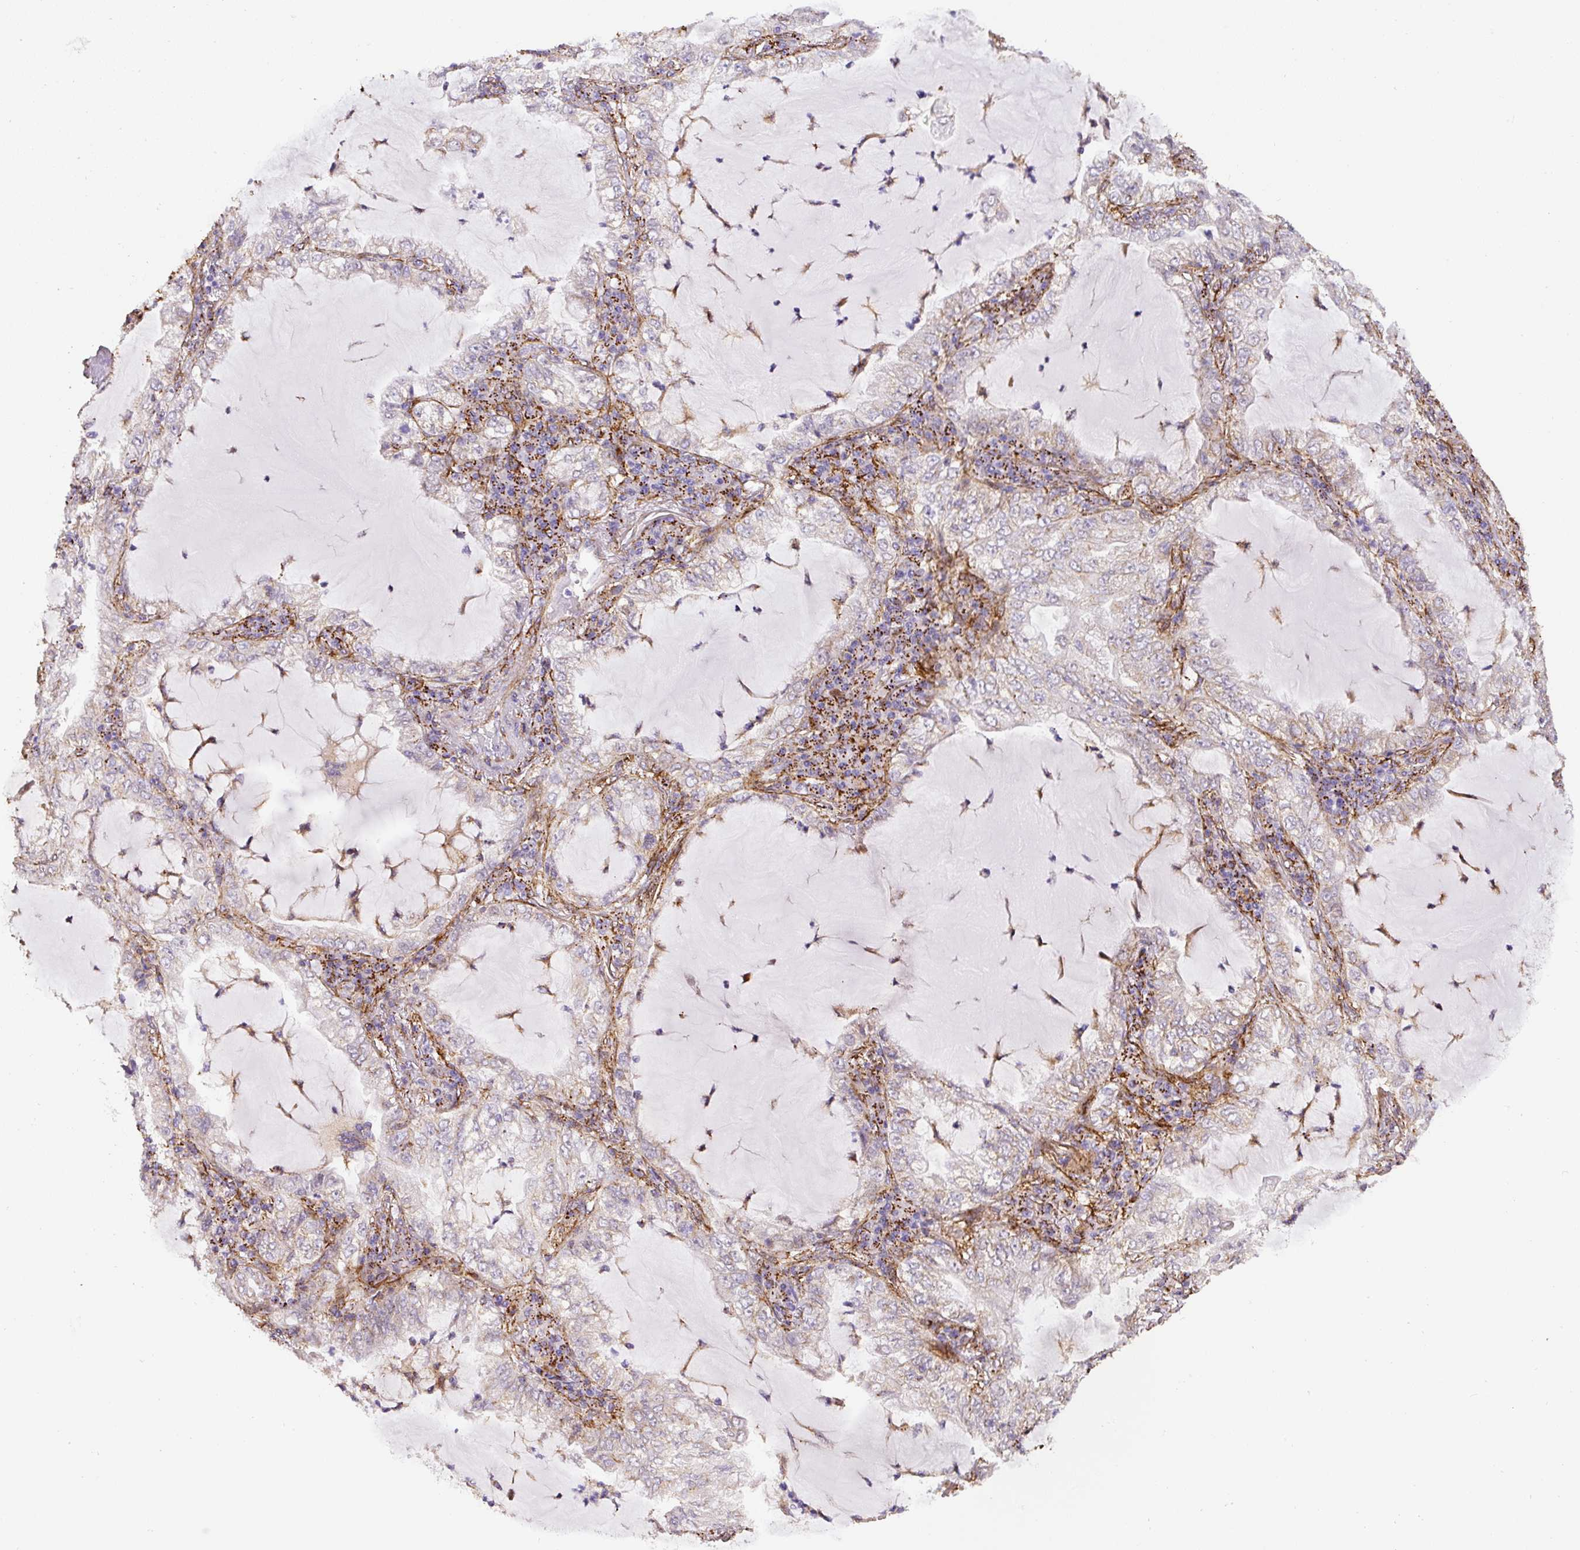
{"staining": {"intensity": "negative", "quantity": "none", "location": "none"}, "tissue": "lung cancer", "cell_type": "Tumor cells", "image_type": "cancer", "snomed": [{"axis": "morphology", "description": "Adenocarcinoma, NOS"}, {"axis": "topography", "description": "Lung"}], "caption": "The immunohistochemistry histopathology image has no significant positivity in tumor cells of lung adenocarcinoma tissue.", "gene": "RNF170", "patient": {"sex": "female", "age": 73}}